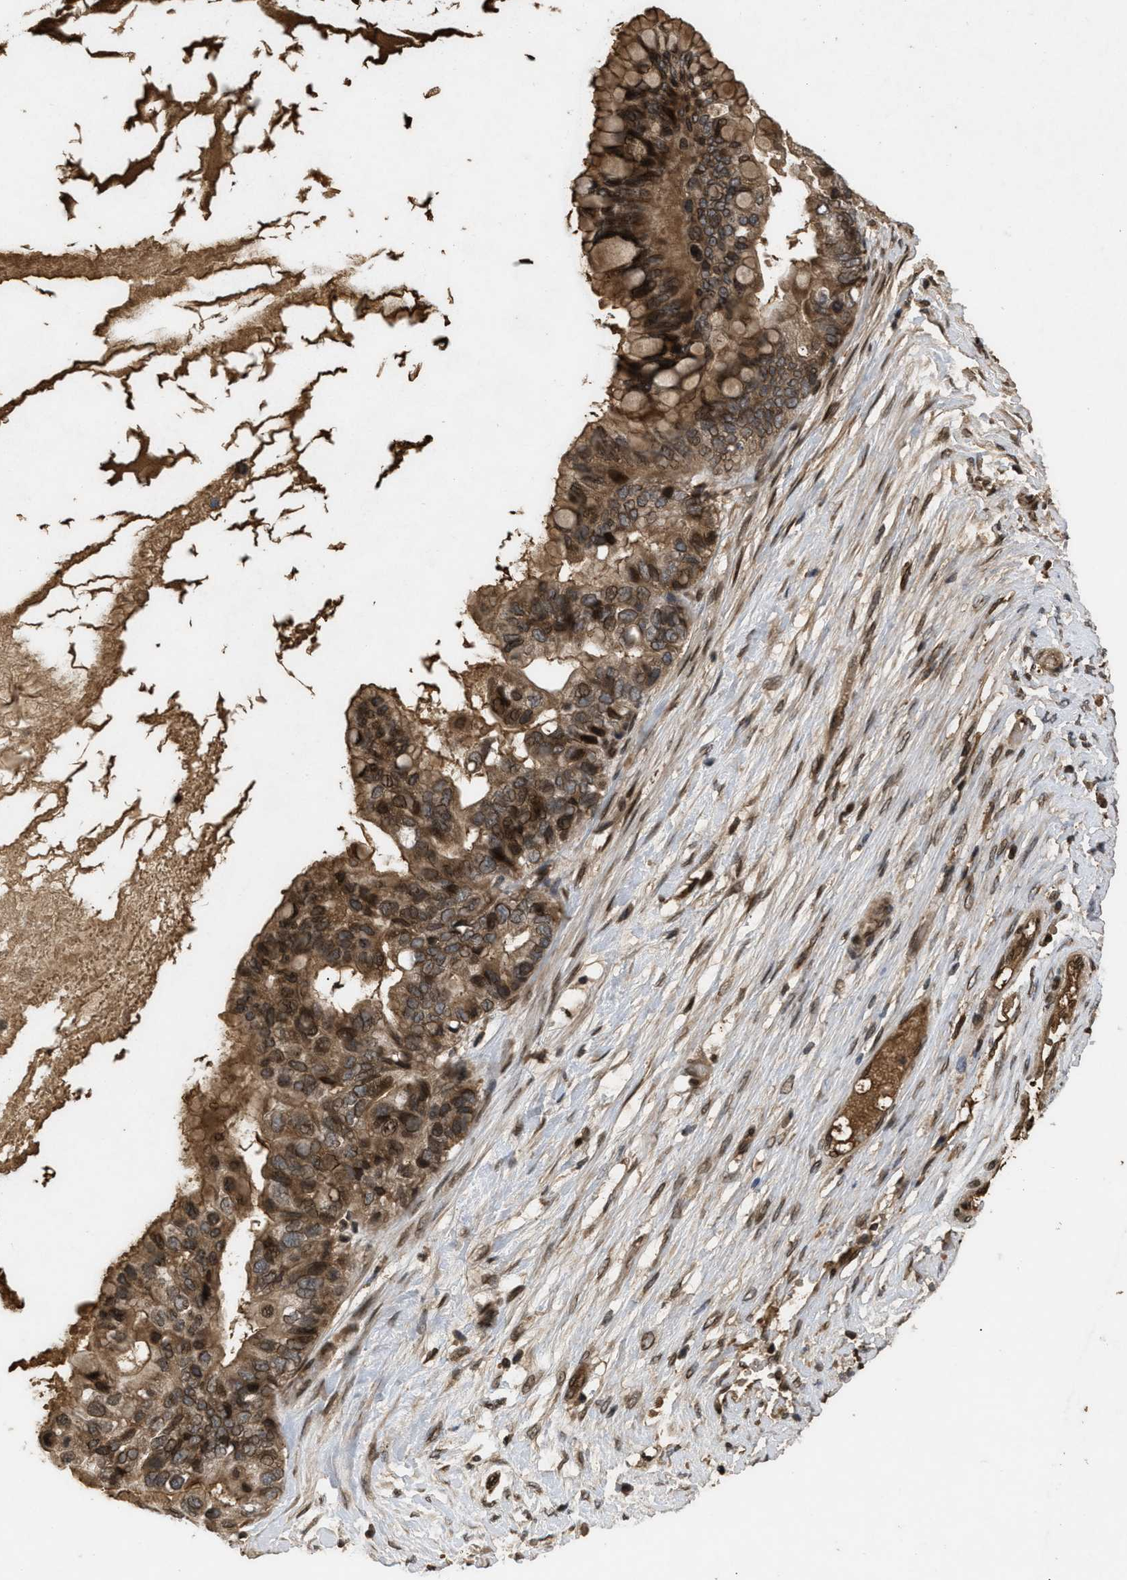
{"staining": {"intensity": "moderate", "quantity": ">75%", "location": "cytoplasmic/membranous,nuclear"}, "tissue": "ovarian cancer", "cell_type": "Tumor cells", "image_type": "cancer", "snomed": [{"axis": "morphology", "description": "Cystadenocarcinoma, mucinous, NOS"}, {"axis": "topography", "description": "Ovary"}], "caption": "Immunohistochemistry histopathology image of neoplastic tissue: human ovarian mucinous cystadenocarcinoma stained using IHC reveals medium levels of moderate protein expression localized specifically in the cytoplasmic/membranous and nuclear of tumor cells, appearing as a cytoplasmic/membranous and nuclear brown color.", "gene": "CRY1", "patient": {"sex": "female", "age": 80}}